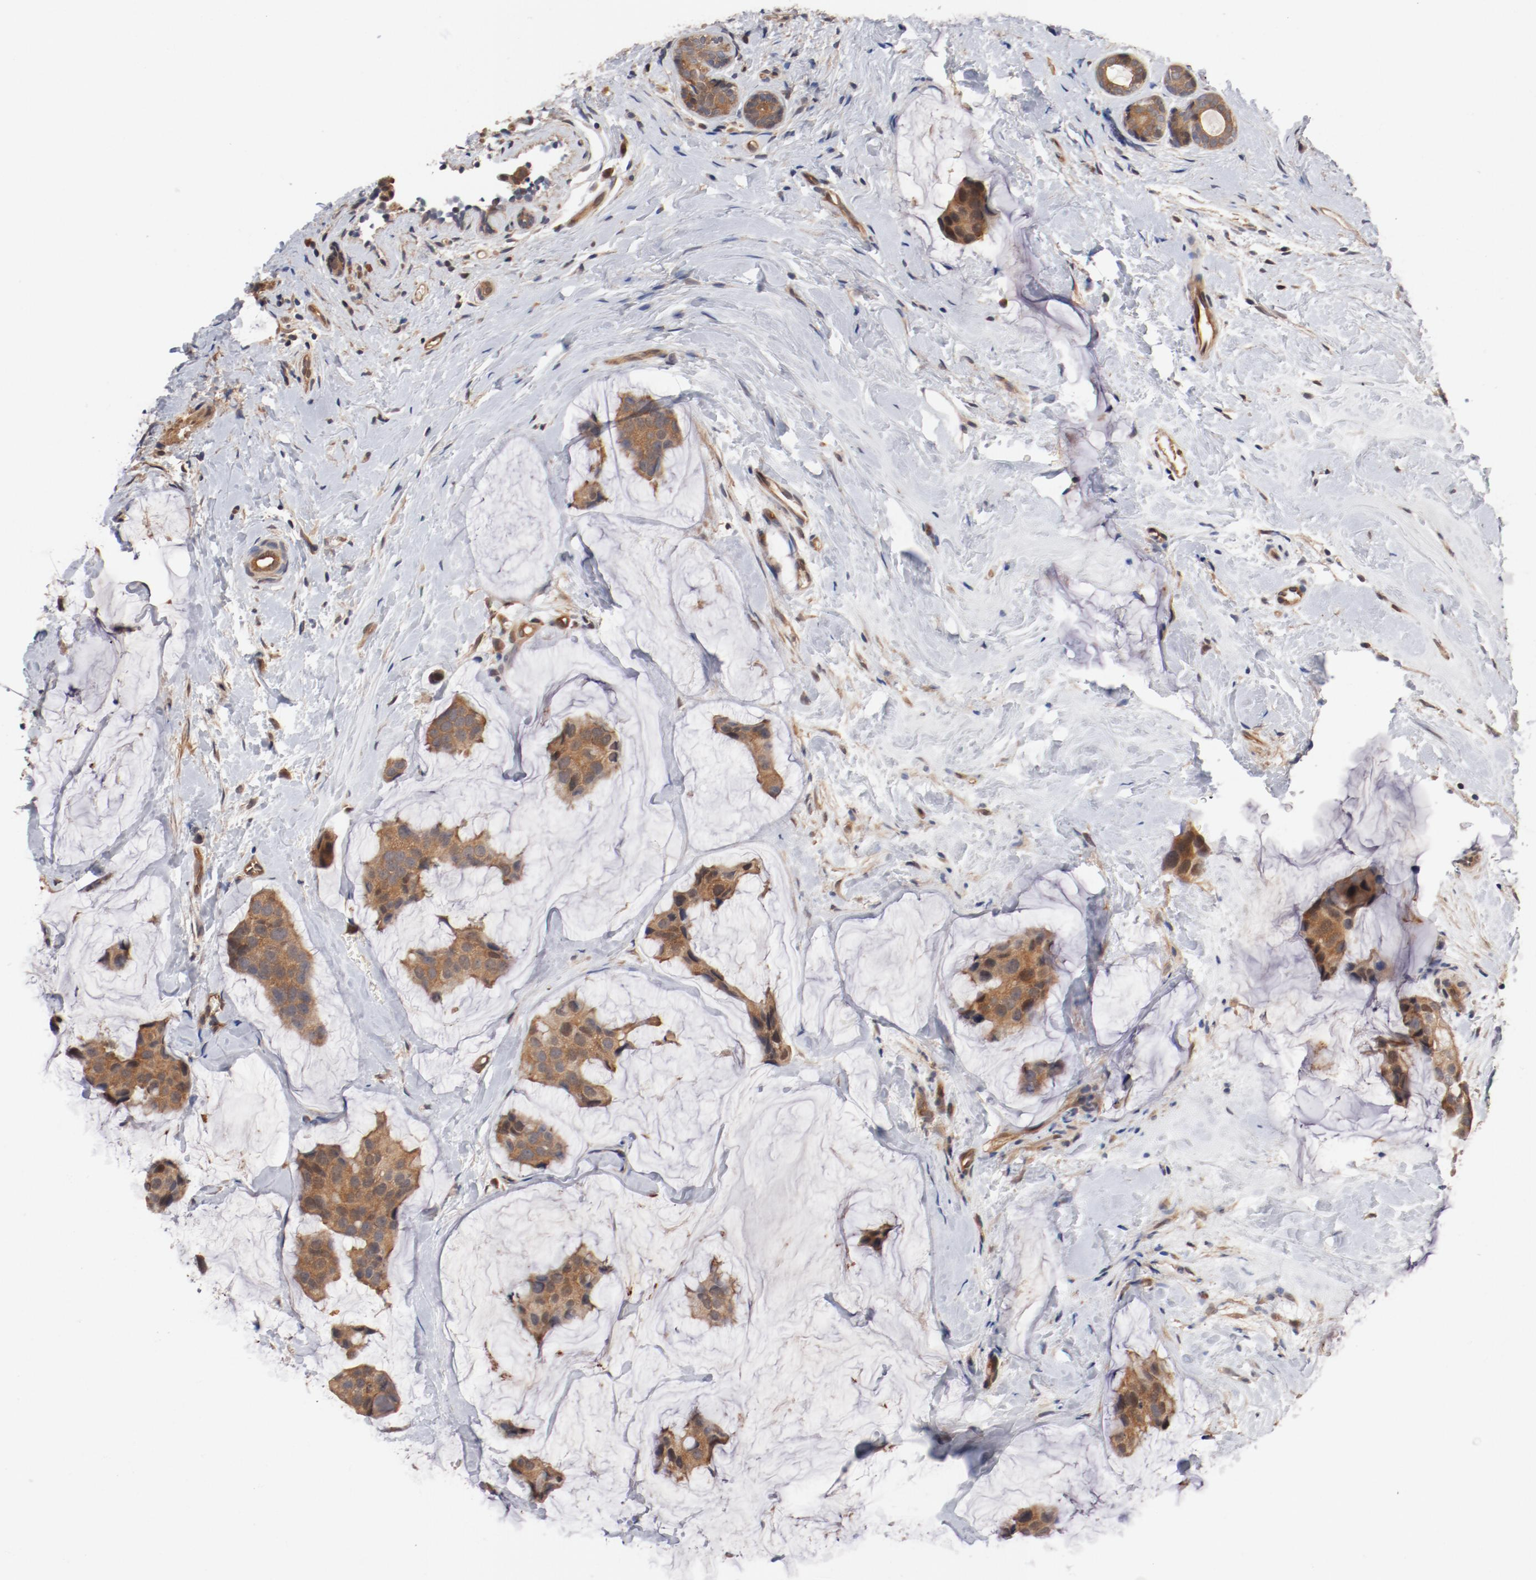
{"staining": {"intensity": "moderate", "quantity": ">75%", "location": "cytoplasmic/membranous"}, "tissue": "breast cancer", "cell_type": "Tumor cells", "image_type": "cancer", "snomed": [{"axis": "morphology", "description": "Normal tissue, NOS"}, {"axis": "morphology", "description": "Duct carcinoma"}, {"axis": "topography", "description": "Breast"}], "caption": "Immunohistochemistry (IHC) histopathology image of neoplastic tissue: breast cancer (invasive ductal carcinoma) stained using IHC shows medium levels of moderate protein expression localized specifically in the cytoplasmic/membranous of tumor cells, appearing as a cytoplasmic/membranous brown color.", "gene": "PITPNM2", "patient": {"sex": "female", "age": 50}}